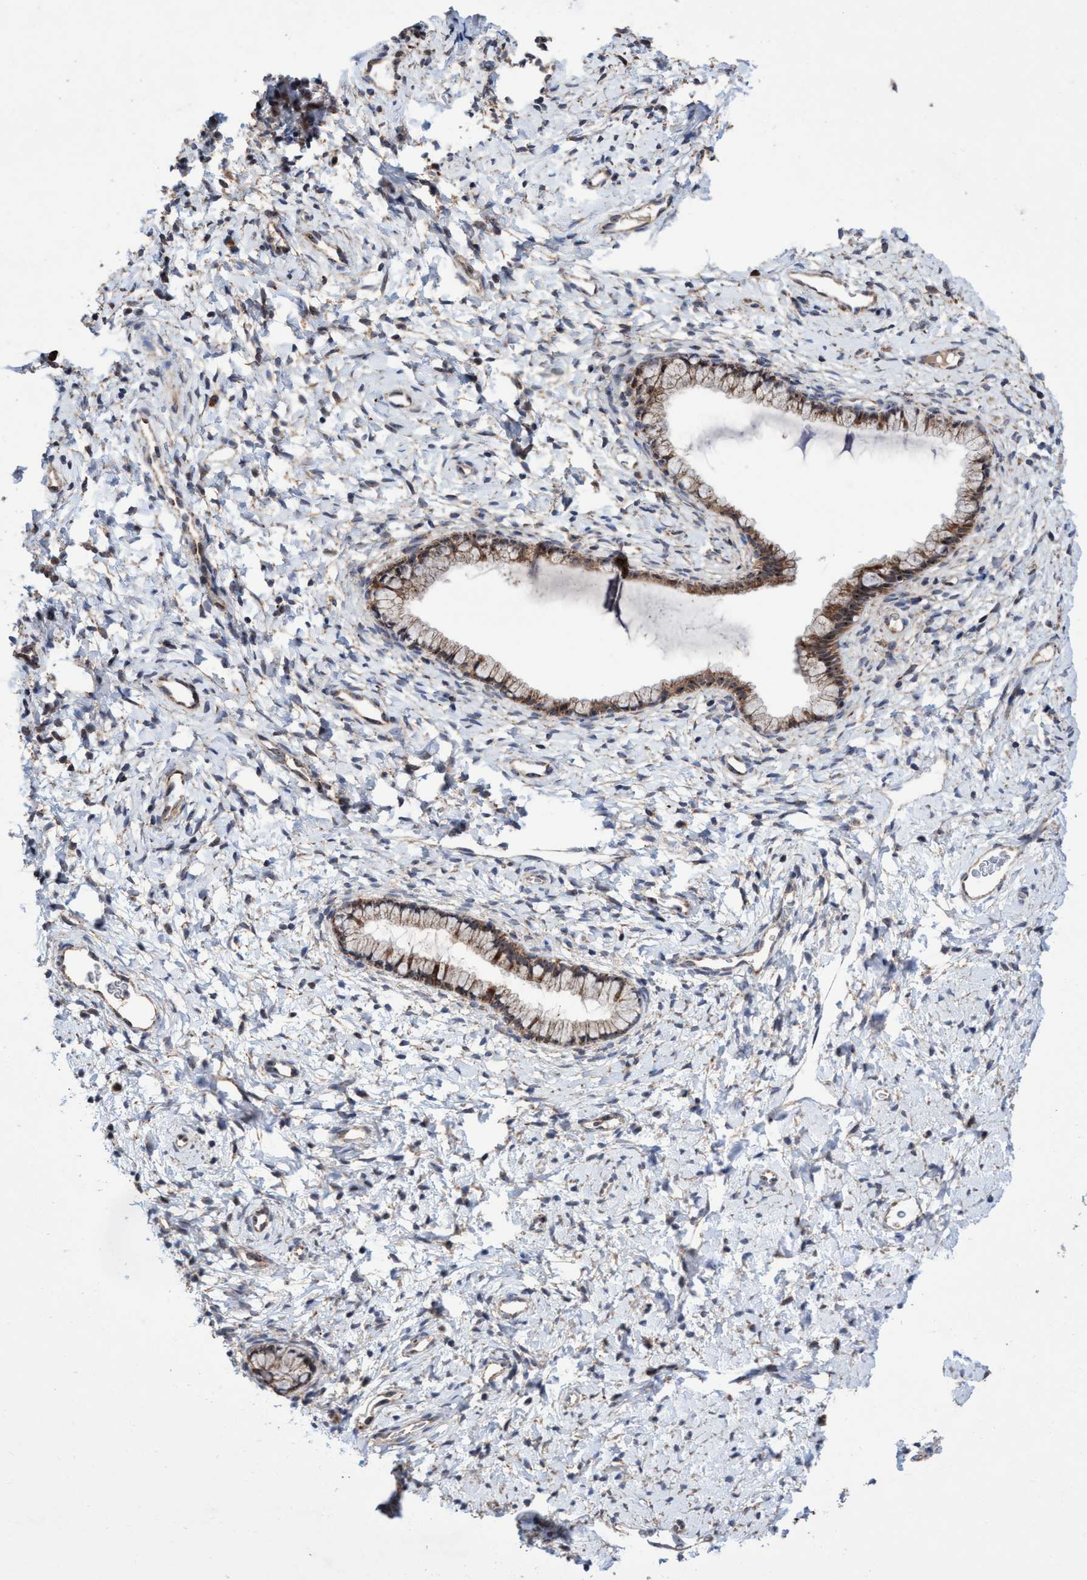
{"staining": {"intensity": "moderate", "quantity": ">75%", "location": "cytoplasmic/membranous"}, "tissue": "cervix", "cell_type": "Glandular cells", "image_type": "normal", "snomed": [{"axis": "morphology", "description": "Normal tissue, NOS"}, {"axis": "topography", "description": "Cervix"}], "caption": "Immunohistochemistry (DAB (3,3'-diaminobenzidine)) staining of benign human cervix reveals moderate cytoplasmic/membranous protein positivity in about >75% of glandular cells. The staining is performed using DAB (3,3'-diaminobenzidine) brown chromogen to label protein expression. The nuclei are counter-stained blue using hematoxylin.", "gene": "P2RY14", "patient": {"sex": "female", "age": 72}}